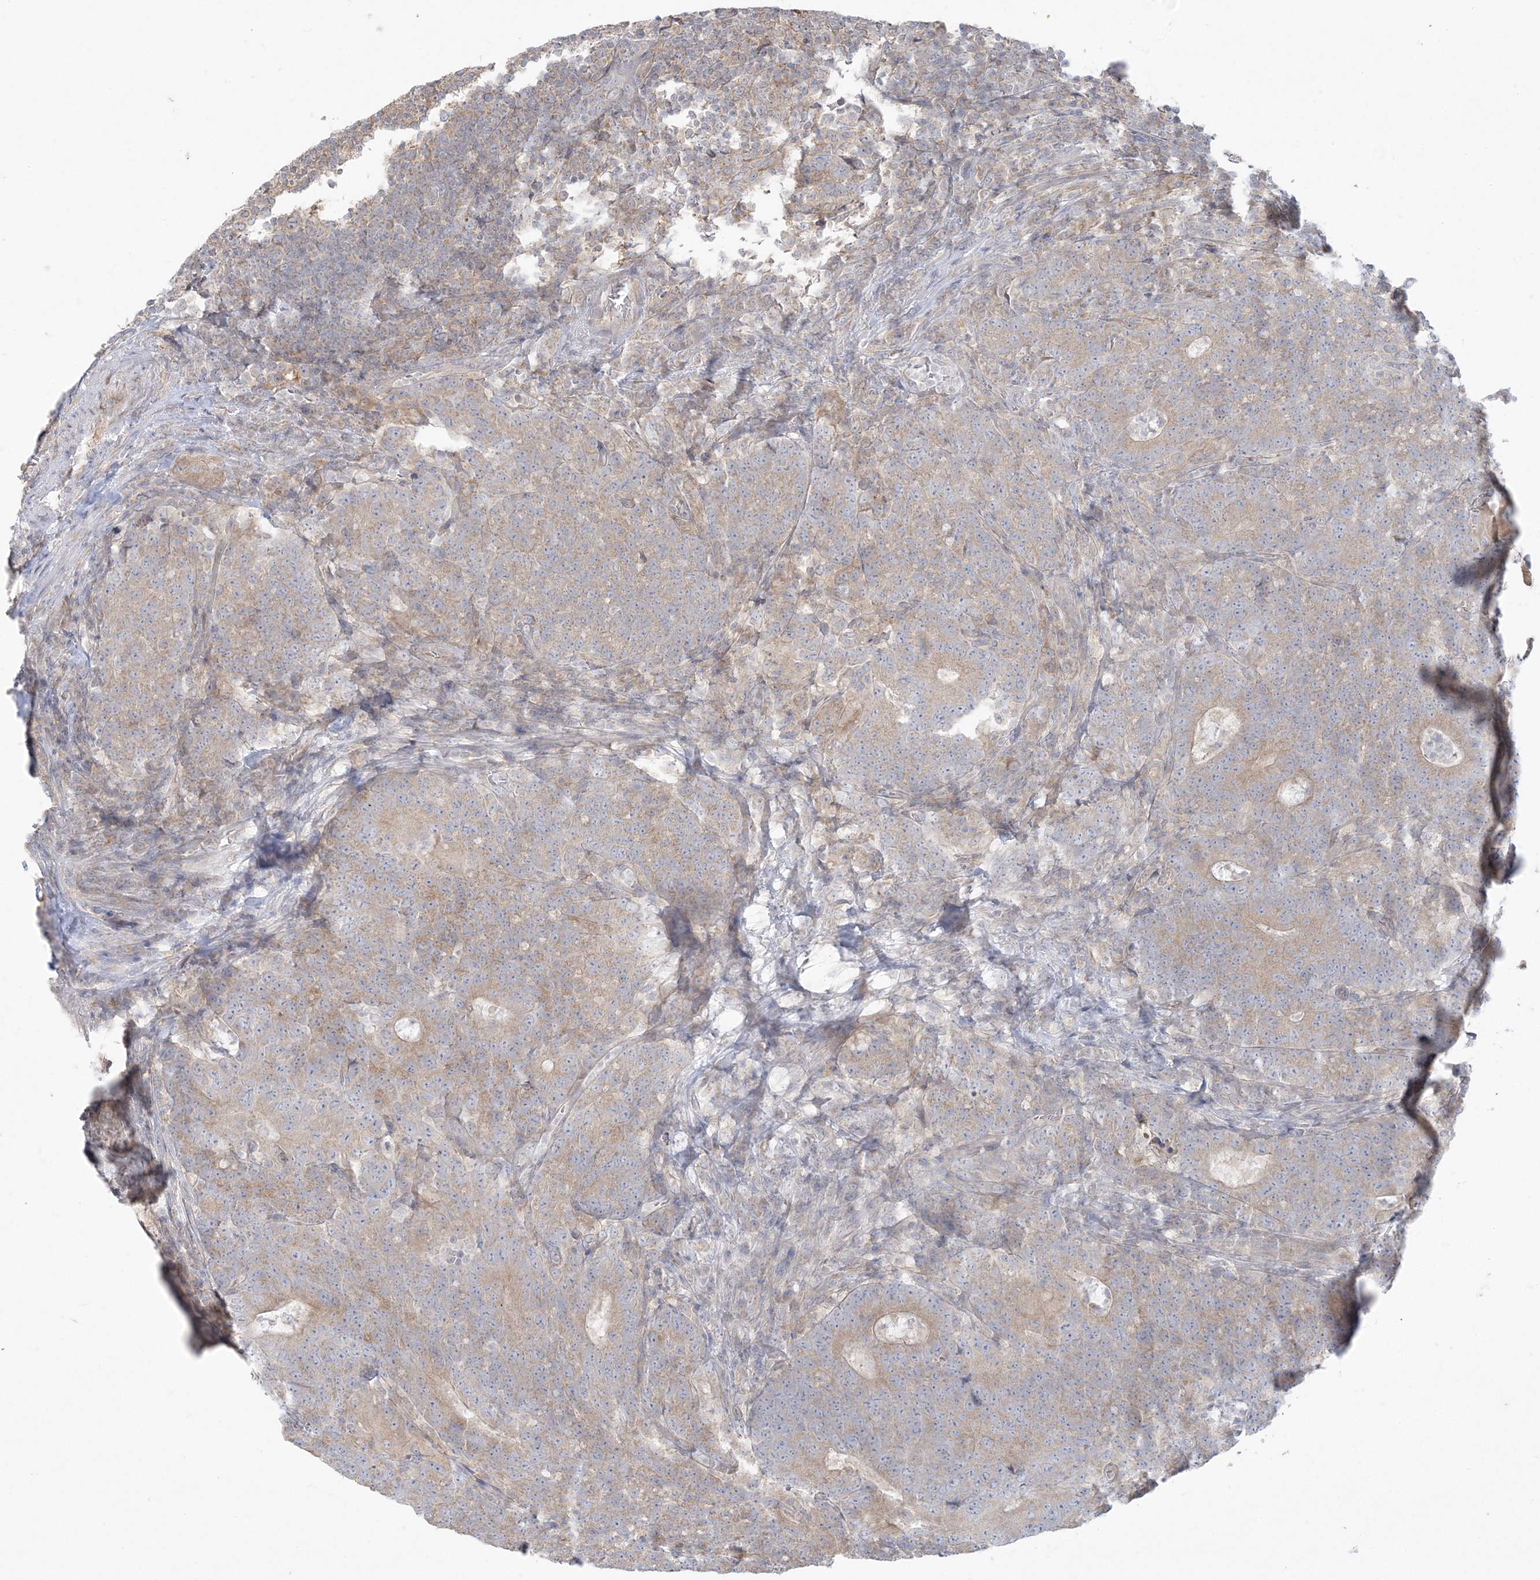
{"staining": {"intensity": "weak", "quantity": ">75%", "location": "cytoplasmic/membranous"}, "tissue": "colorectal cancer", "cell_type": "Tumor cells", "image_type": "cancer", "snomed": [{"axis": "morphology", "description": "Normal tissue, NOS"}, {"axis": "morphology", "description": "Adenocarcinoma, NOS"}, {"axis": "topography", "description": "Colon"}], "caption": "Human colorectal cancer (adenocarcinoma) stained with a brown dye demonstrates weak cytoplasmic/membranous positive positivity in approximately >75% of tumor cells.", "gene": "ZC3H6", "patient": {"sex": "female", "age": 75}}